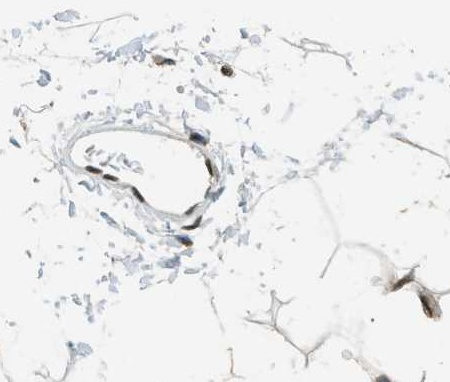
{"staining": {"intensity": "strong", "quantity": ">75%", "location": "nuclear"}, "tissue": "adipose tissue", "cell_type": "Adipocytes", "image_type": "normal", "snomed": [{"axis": "morphology", "description": "Normal tissue, NOS"}, {"axis": "topography", "description": "Soft tissue"}], "caption": "Immunohistochemical staining of unremarkable adipose tissue displays >75% levels of strong nuclear protein expression in about >75% of adipocytes.", "gene": "LDB2", "patient": {"sex": "male", "age": 72}}